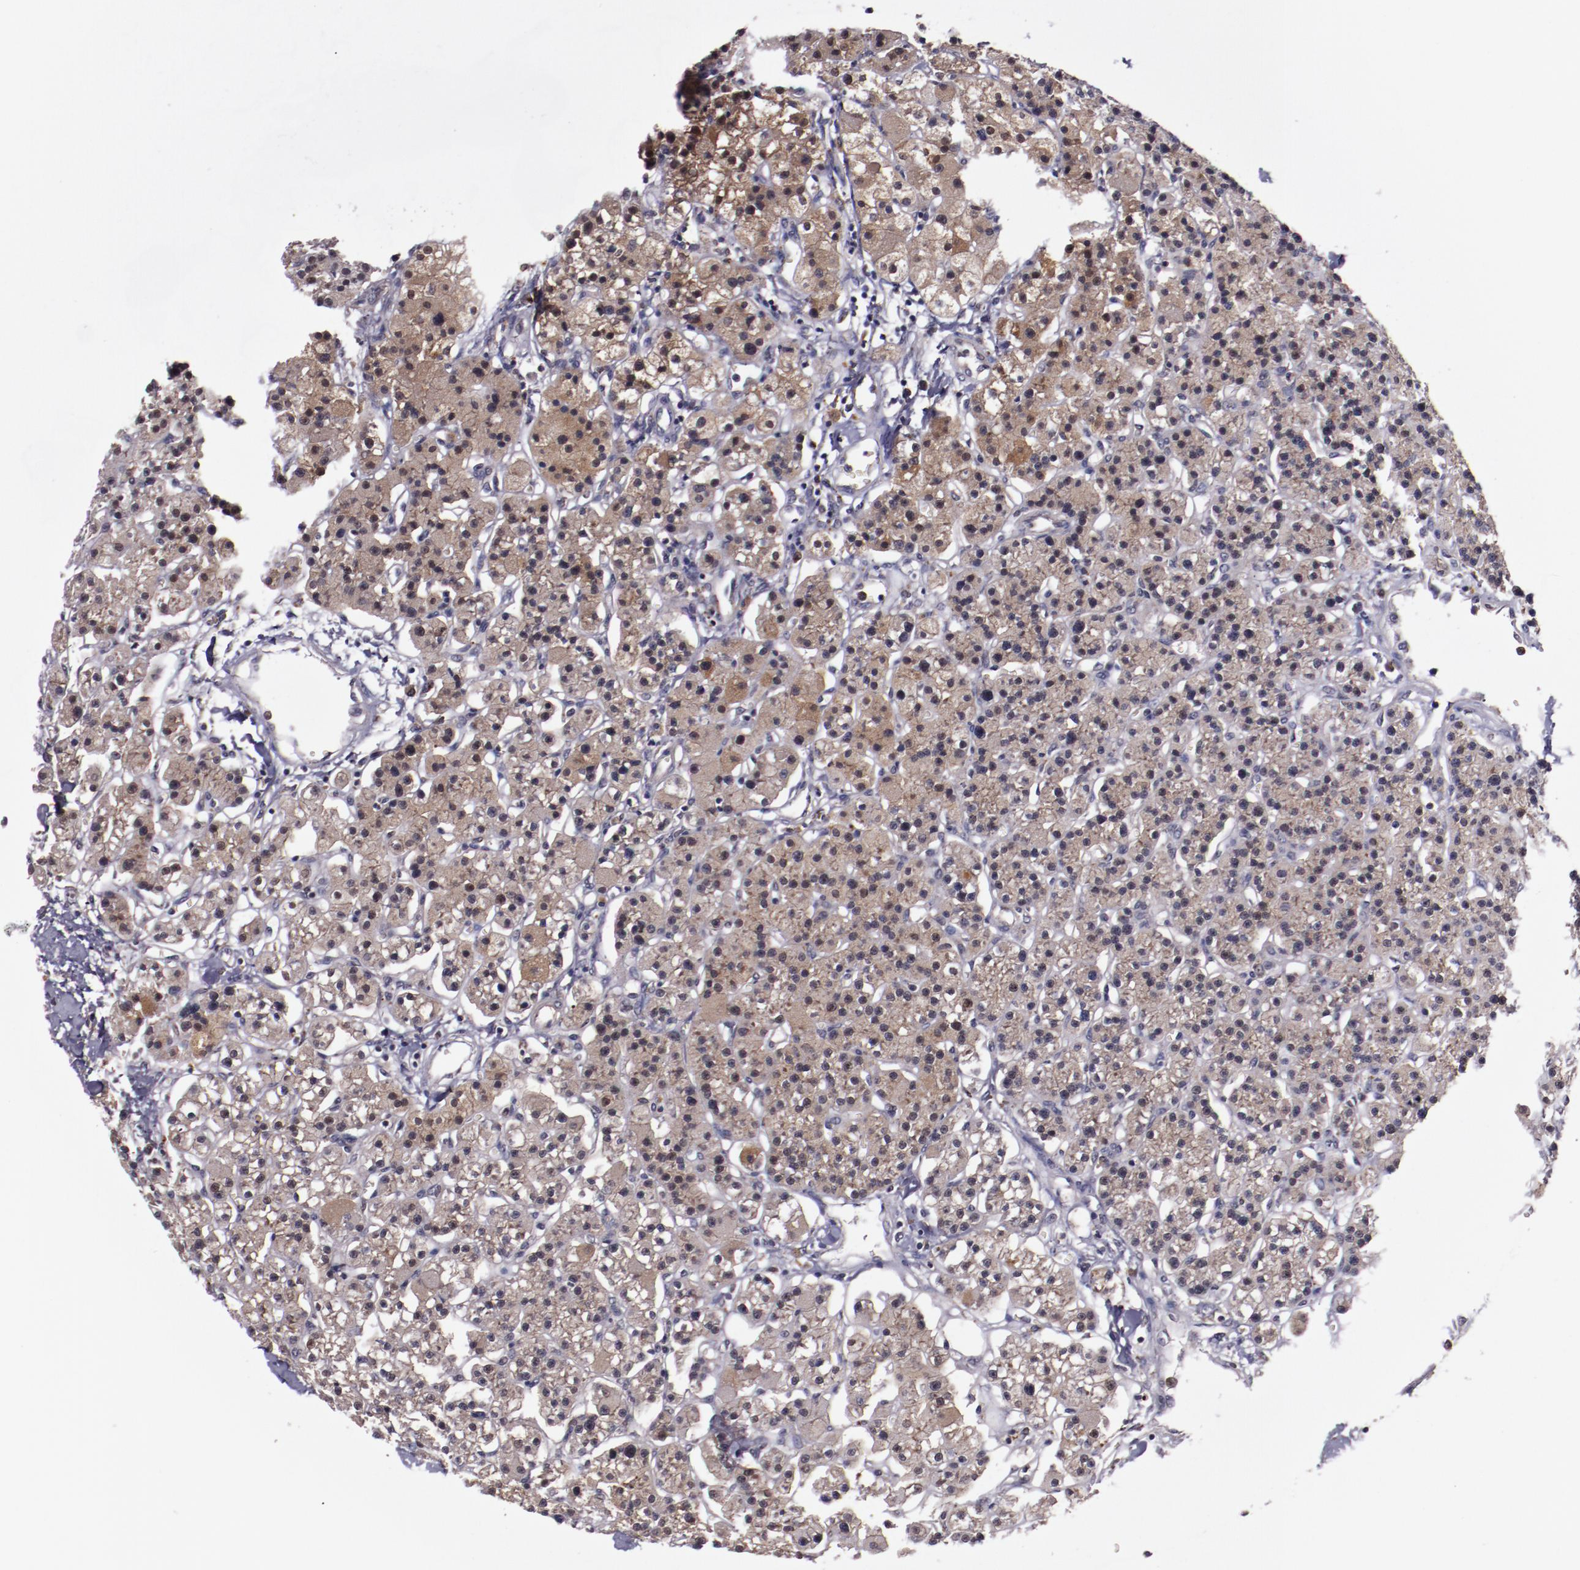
{"staining": {"intensity": "weak", "quantity": ">75%", "location": "cytoplasmic/membranous,nuclear"}, "tissue": "parathyroid gland", "cell_type": "Glandular cells", "image_type": "normal", "snomed": [{"axis": "morphology", "description": "Normal tissue, NOS"}, {"axis": "topography", "description": "Parathyroid gland"}], "caption": "Immunohistochemical staining of unremarkable parathyroid gland exhibits low levels of weak cytoplasmic/membranous,nuclear positivity in about >75% of glandular cells.", "gene": "FTSJ1", "patient": {"sex": "female", "age": 58}}